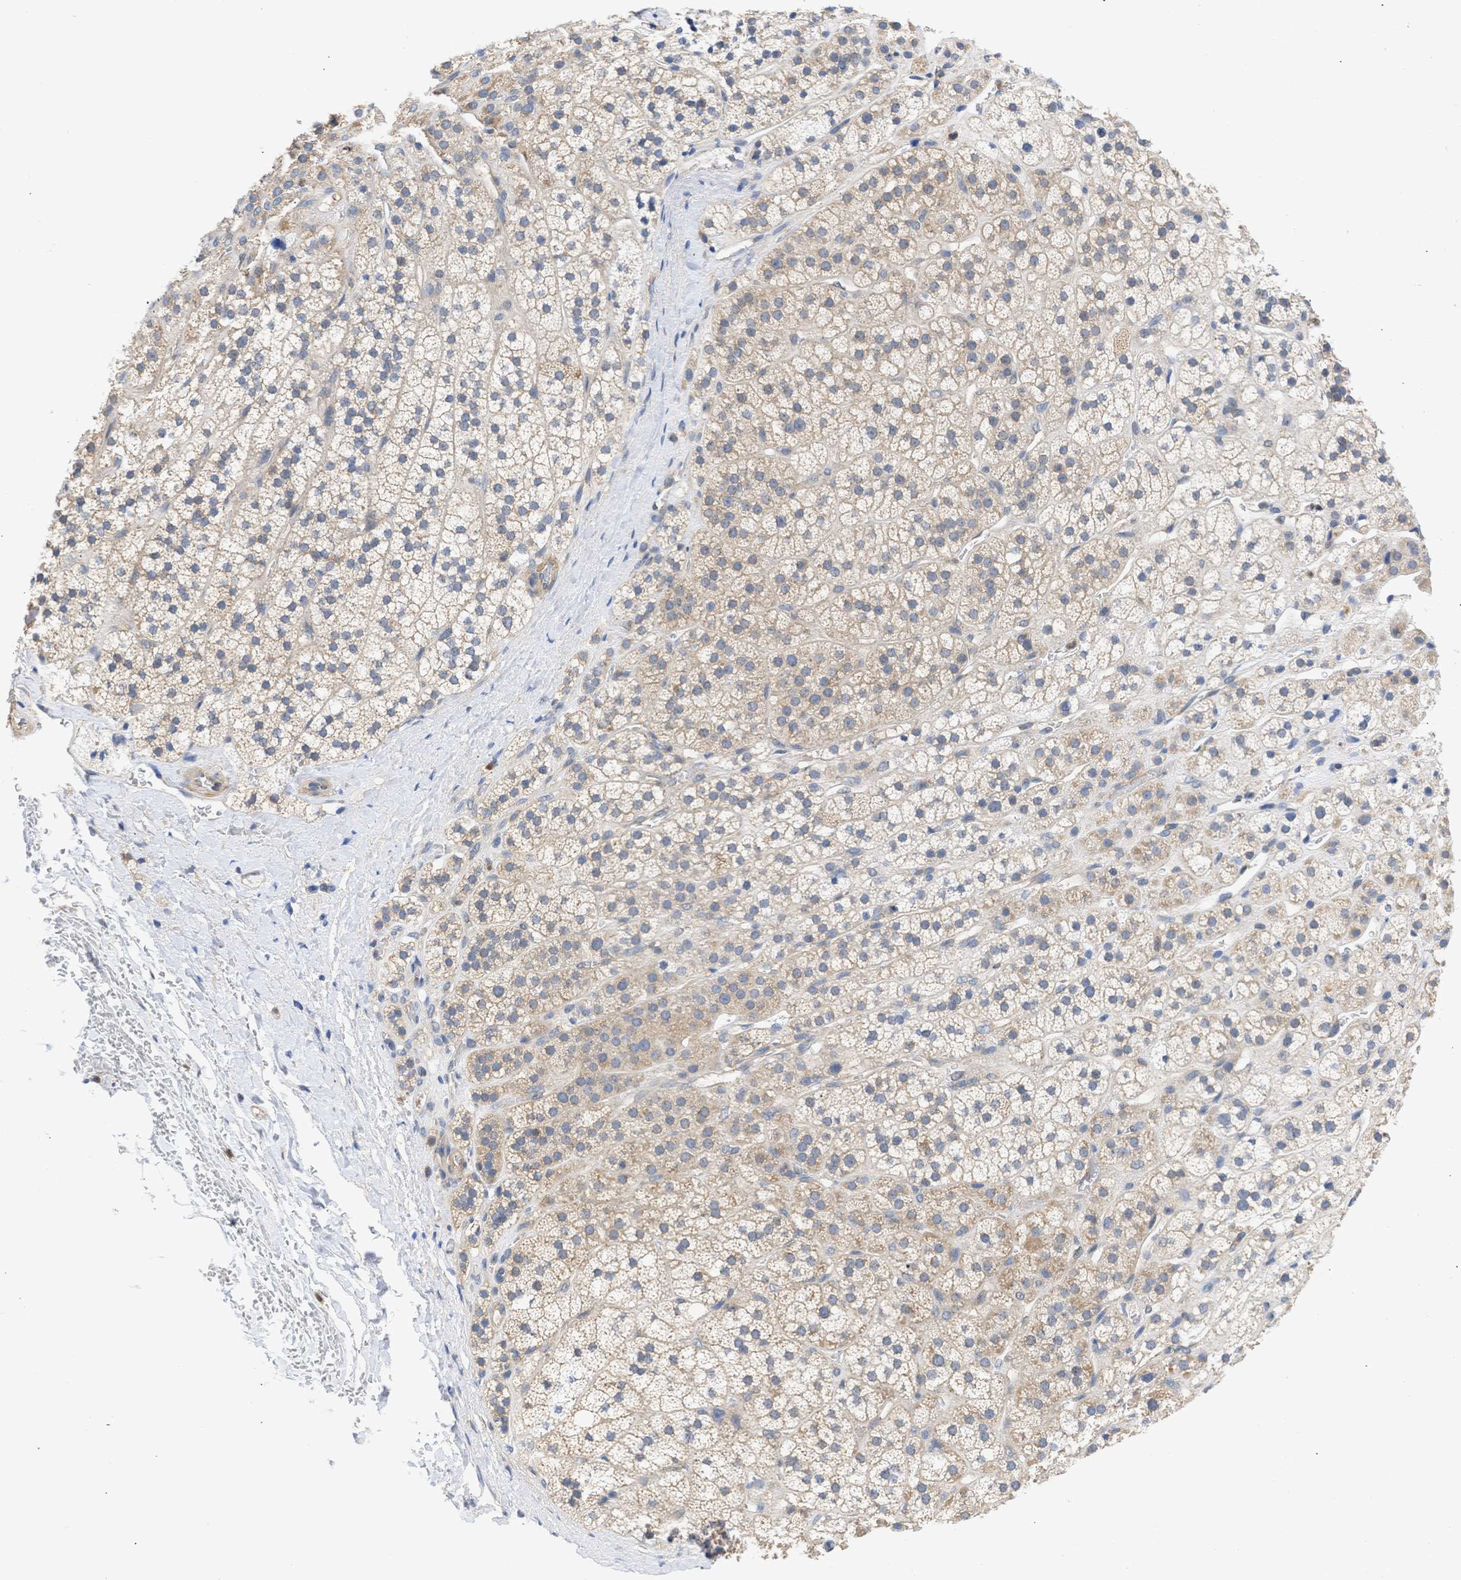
{"staining": {"intensity": "weak", "quantity": ">75%", "location": "cytoplasmic/membranous"}, "tissue": "adrenal gland", "cell_type": "Glandular cells", "image_type": "normal", "snomed": [{"axis": "morphology", "description": "Normal tissue, NOS"}, {"axis": "topography", "description": "Adrenal gland"}], "caption": "Adrenal gland stained for a protein exhibits weak cytoplasmic/membranous positivity in glandular cells.", "gene": "MAP2K3", "patient": {"sex": "male", "age": 56}}